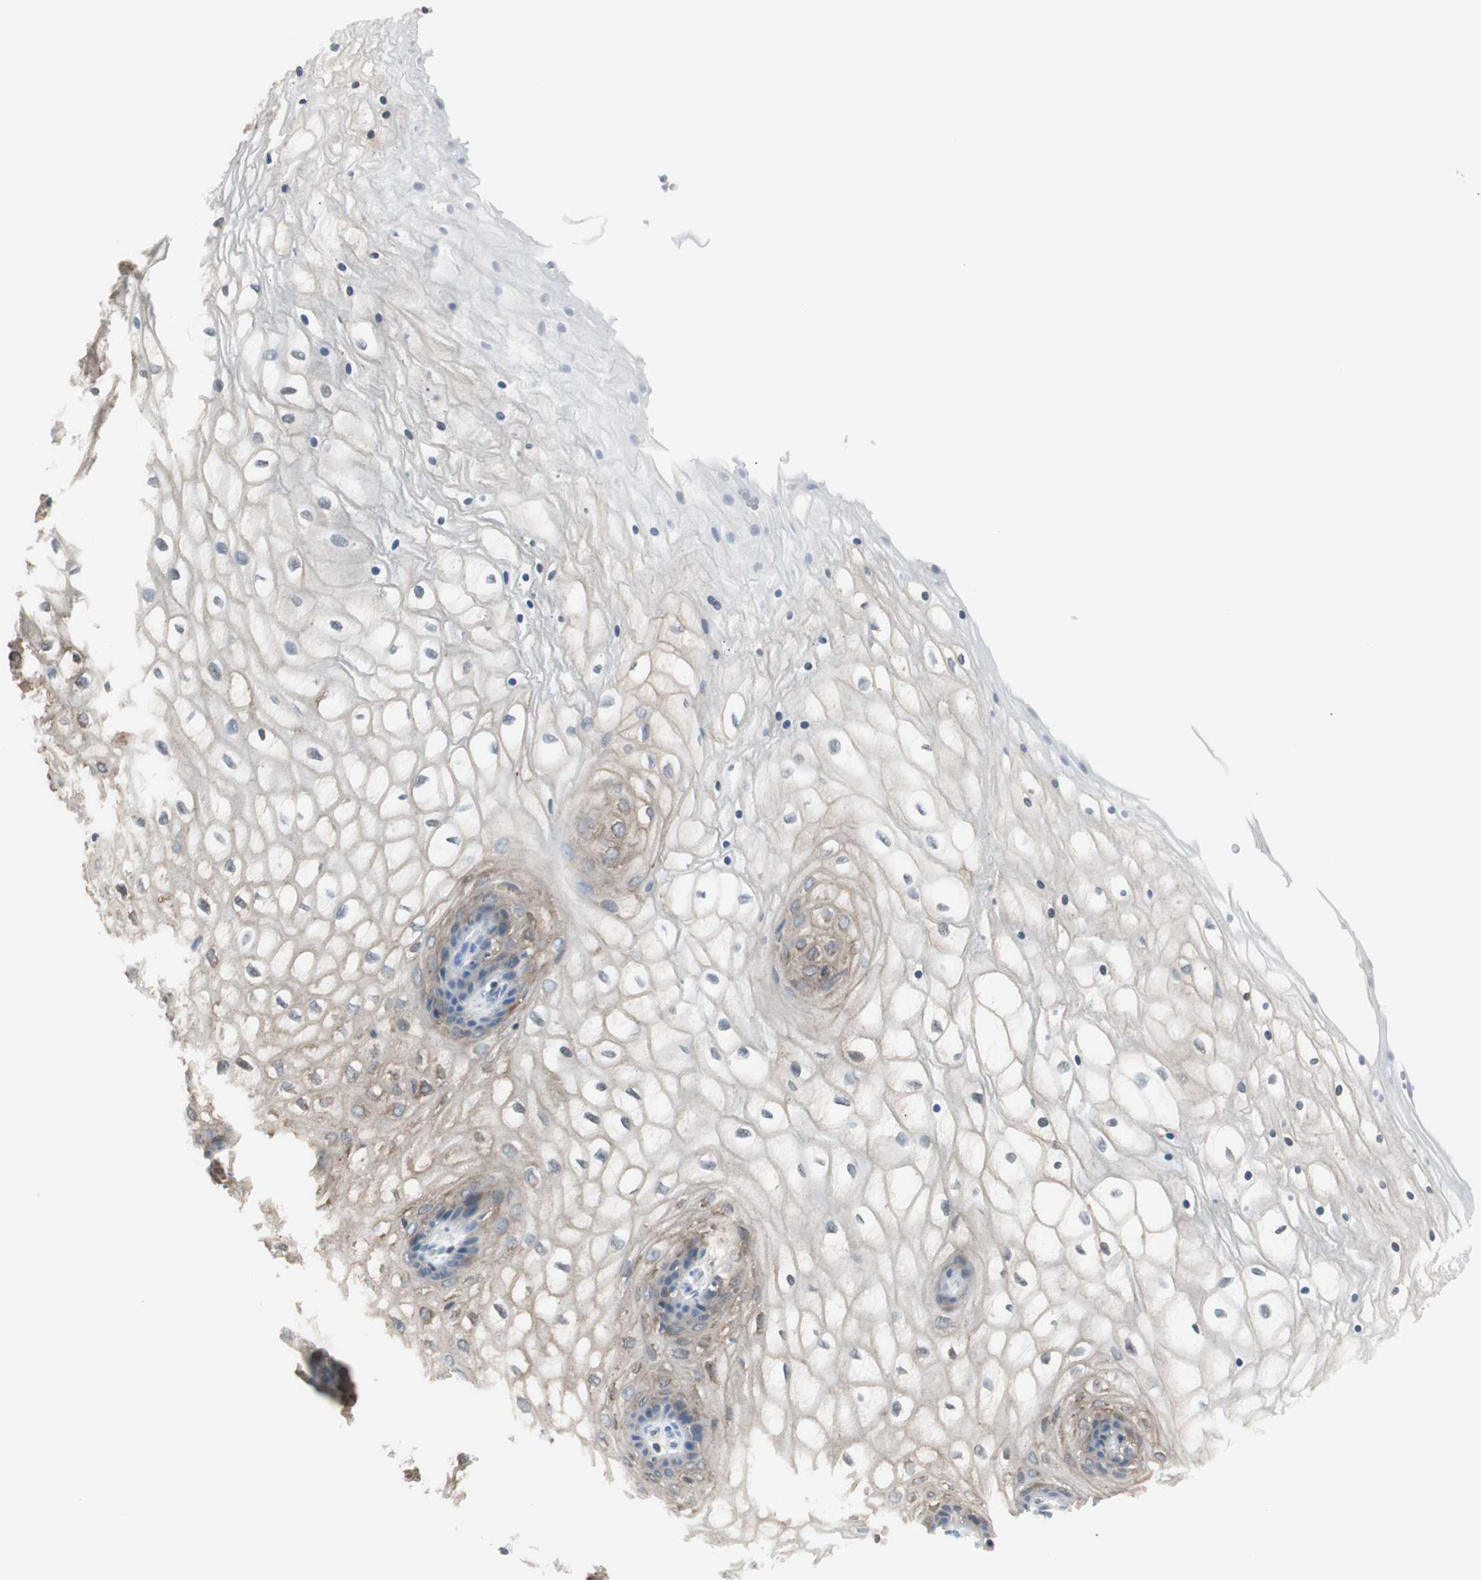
{"staining": {"intensity": "weak", "quantity": "25%-75%", "location": "cytoplasmic/membranous"}, "tissue": "vagina", "cell_type": "Squamous epithelial cells", "image_type": "normal", "snomed": [{"axis": "morphology", "description": "Normal tissue, NOS"}, {"axis": "topography", "description": "Vagina"}], "caption": "Human vagina stained with a brown dye shows weak cytoplasmic/membranous positive expression in about 25%-75% of squamous epithelial cells.", "gene": "SLC9A3R1", "patient": {"sex": "female", "age": 34}}